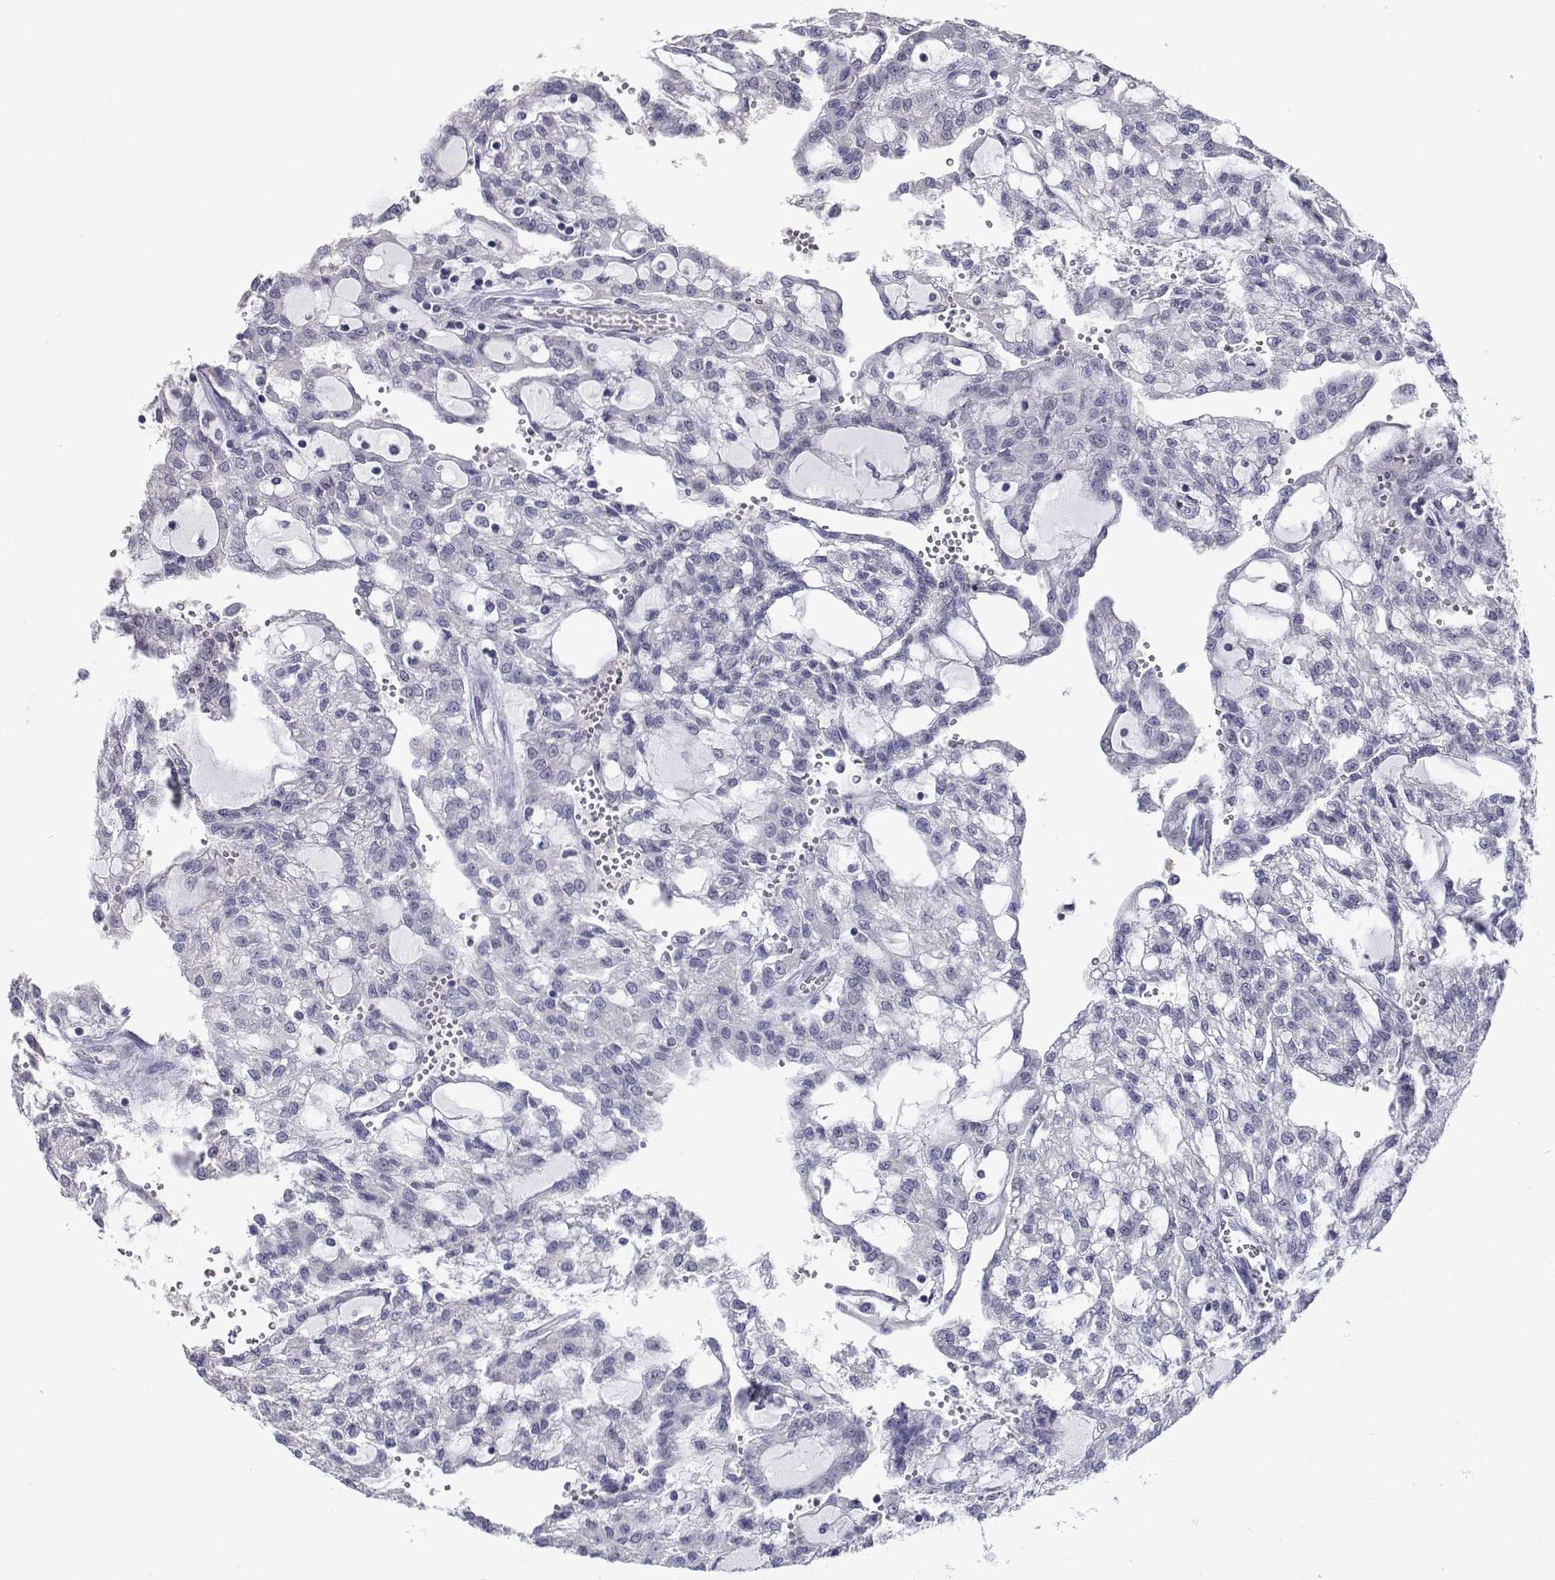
{"staining": {"intensity": "negative", "quantity": "none", "location": "none"}, "tissue": "renal cancer", "cell_type": "Tumor cells", "image_type": "cancer", "snomed": [{"axis": "morphology", "description": "Adenocarcinoma, NOS"}, {"axis": "topography", "description": "Kidney"}], "caption": "This micrograph is of renal adenocarcinoma stained with immunohistochemistry to label a protein in brown with the nuclei are counter-stained blue. There is no positivity in tumor cells.", "gene": "RBPJL", "patient": {"sex": "male", "age": 63}}